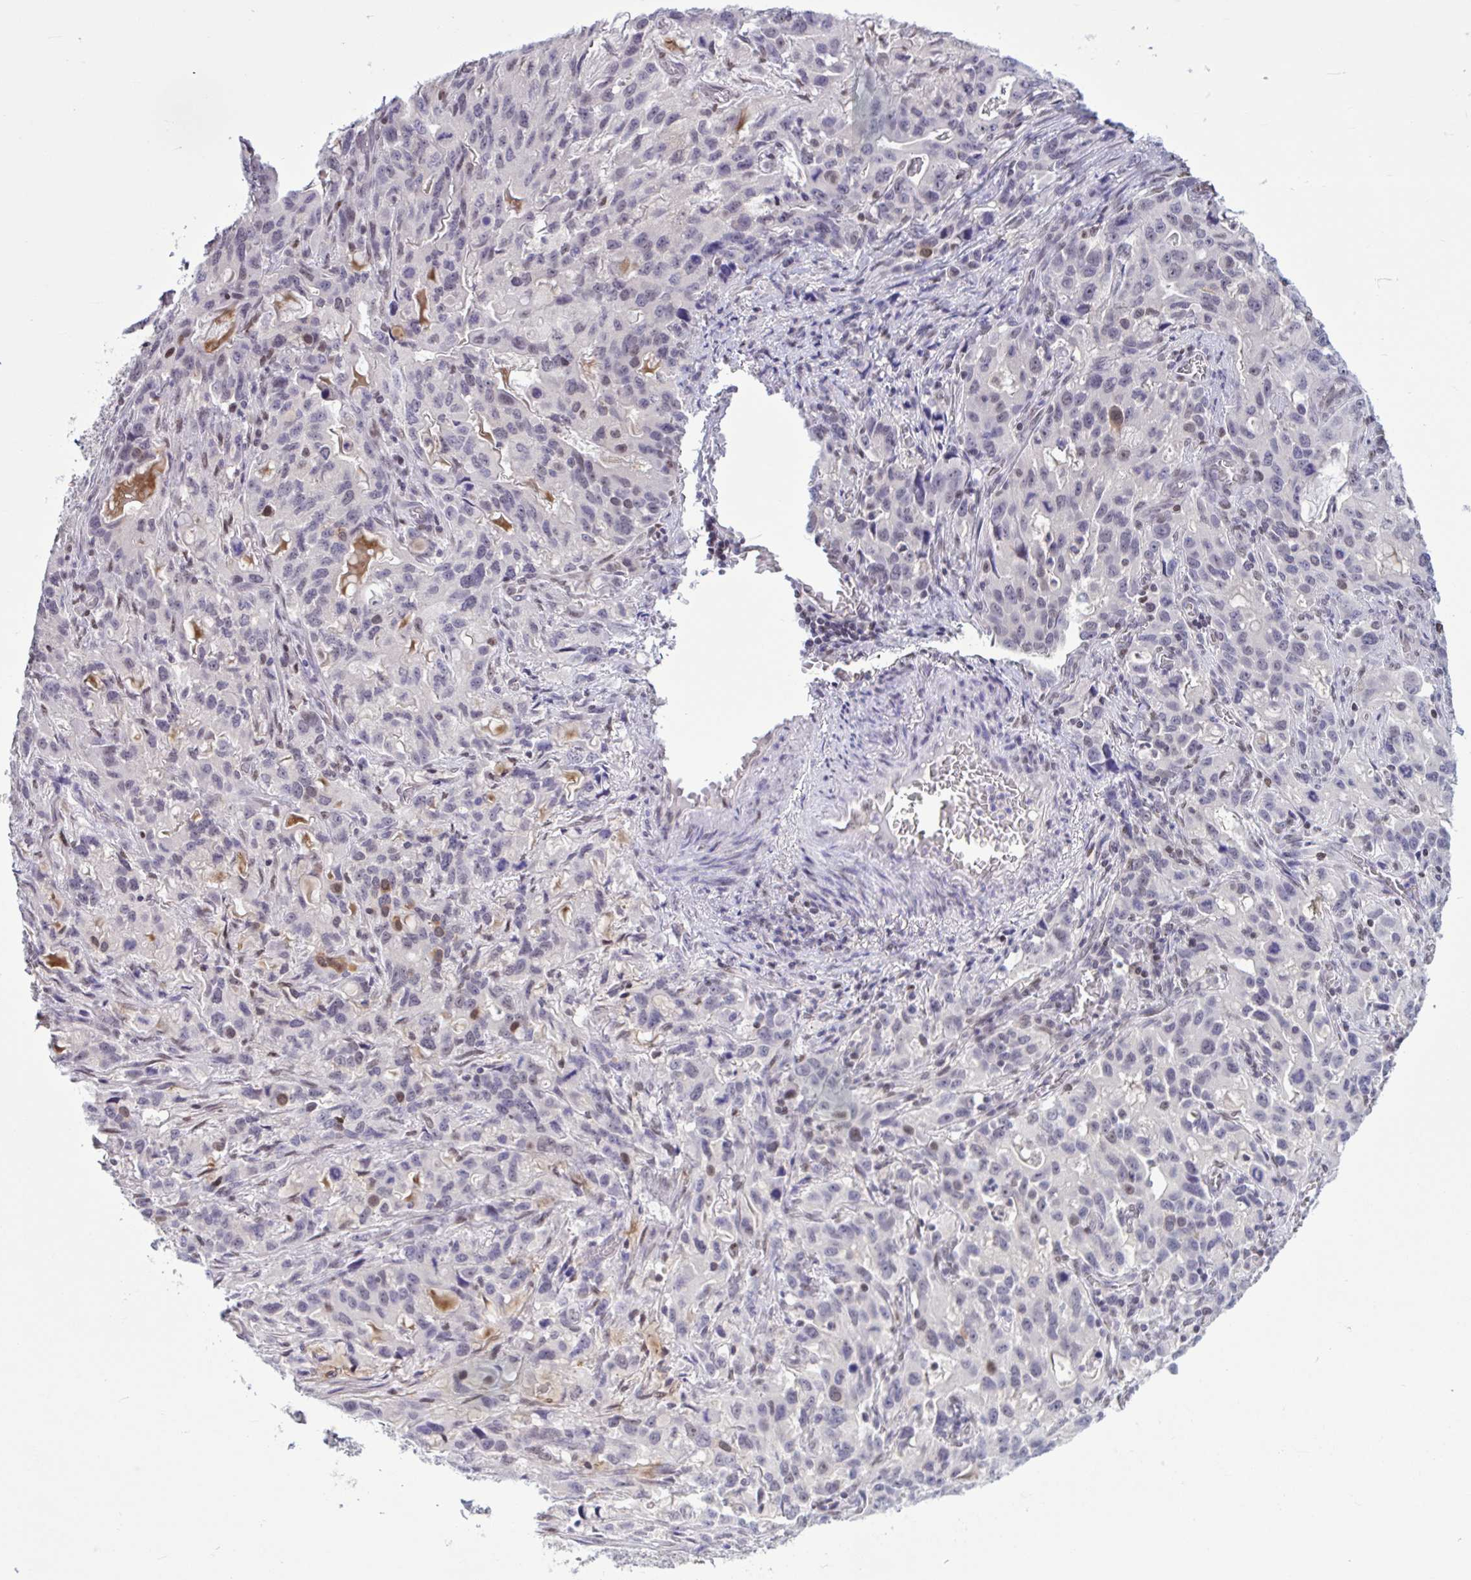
{"staining": {"intensity": "negative", "quantity": "none", "location": "none"}, "tissue": "stomach cancer", "cell_type": "Tumor cells", "image_type": "cancer", "snomed": [{"axis": "morphology", "description": "Adenocarcinoma, NOS"}, {"axis": "topography", "description": "Stomach, upper"}], "caption": "Immunohistochemistry (IHC) micrograph of adenocarcinoma (stomach) stained for a protein (brown), which demonstrates no staining in tumor cells.", "gene": "RBL1", "patient": {"sex": "male", "age": 85}}